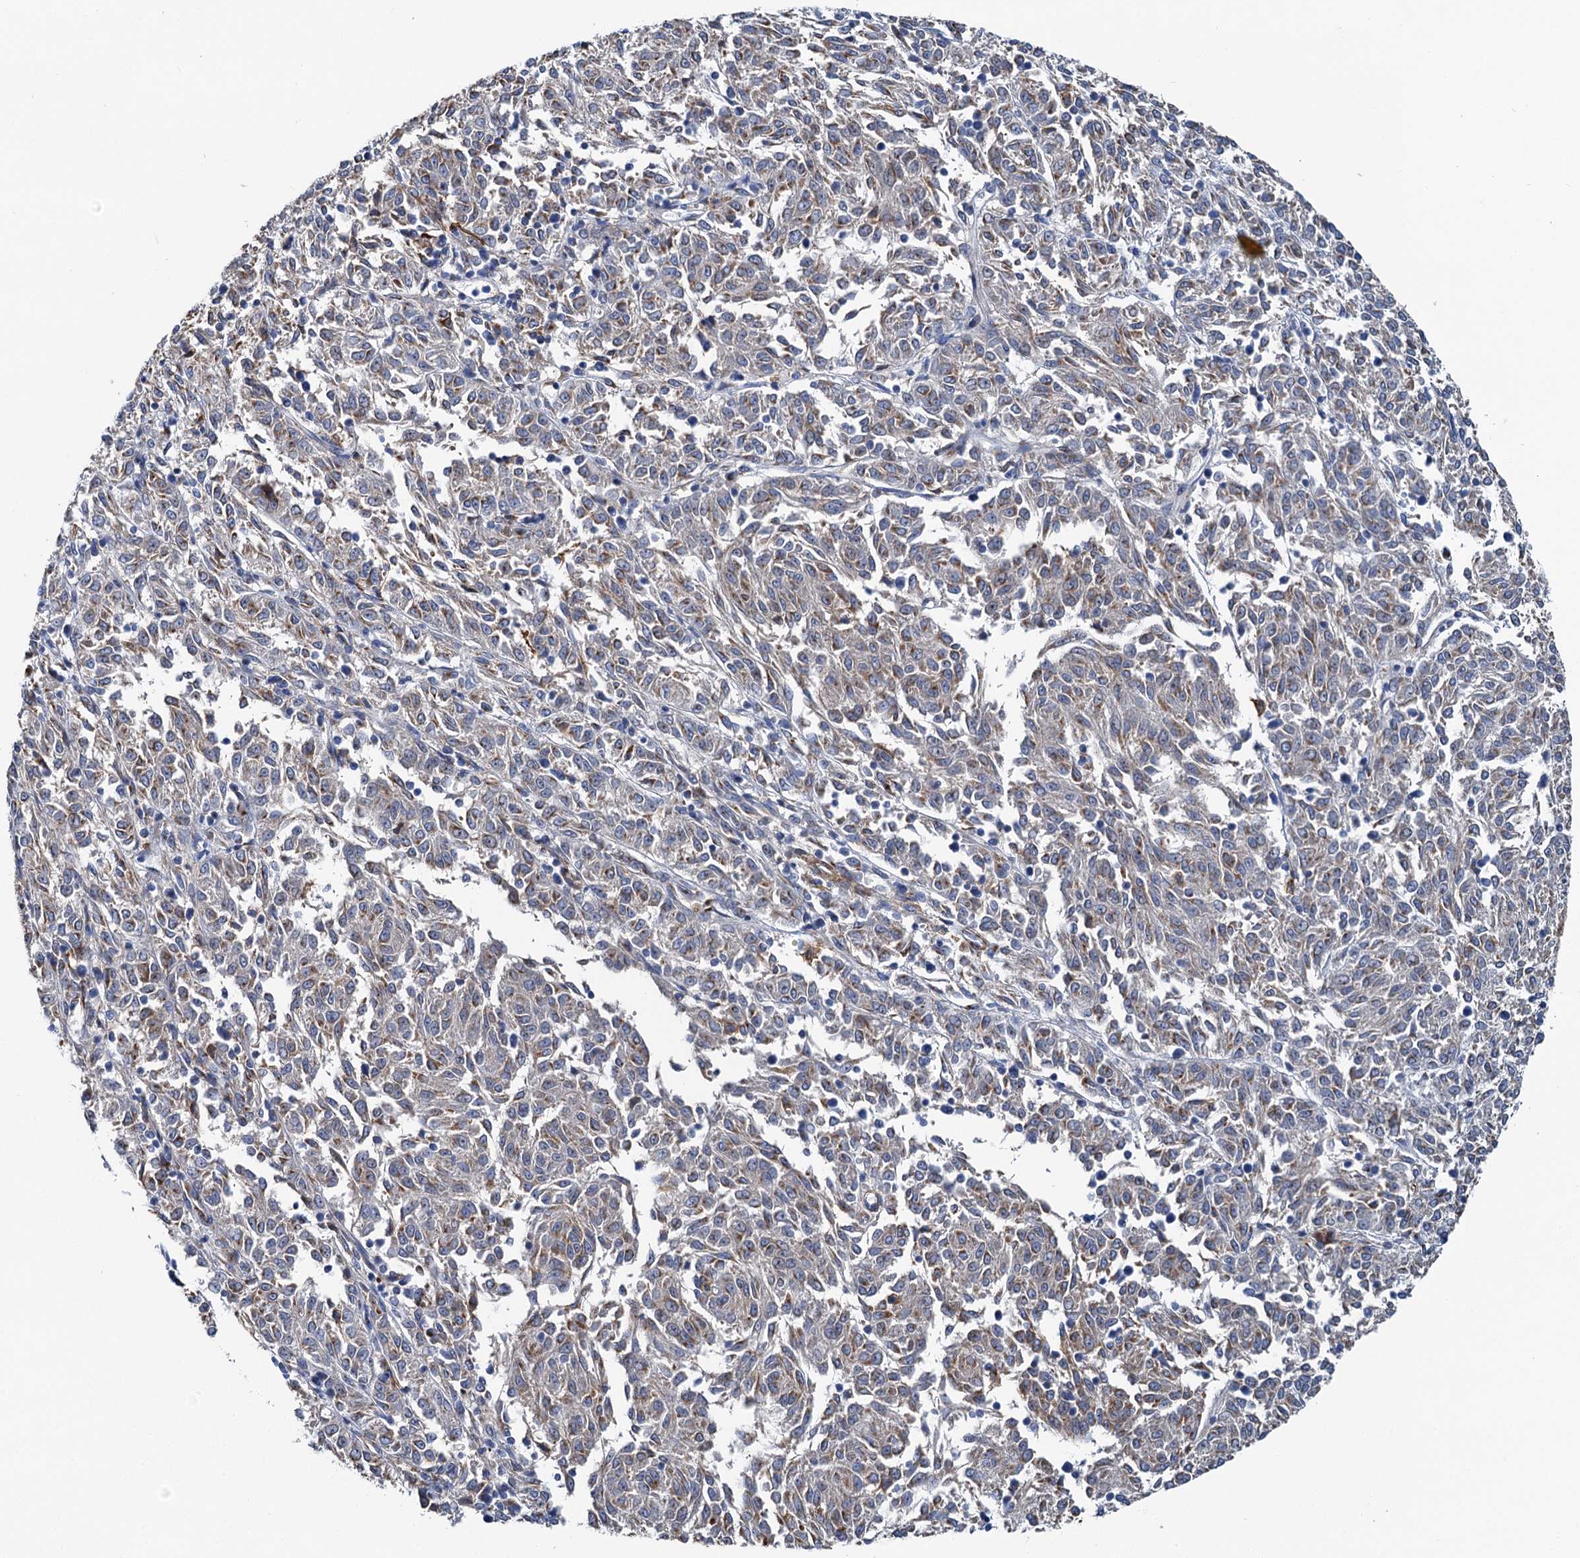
{"staining": {"intensity": "weak", "quantity": "25%-75%", "location": "cytoplasmic/membranous"}, "tissue": "melanoma", "cell_type": "Tumor cells", "image_type": "cancer", "snomed": [{"axis": "morphology", "description": "Malignant melanoma, NOS"}, {"axis": "topography", "description": "Skin"}], "caption": "An immunohistochemistry photomicrograph of tumor tissue is shown. Protein staining in brown shows weak cytoplasmic/membranous positivity in melanoma within tumor cells.", "gene": "BET1L", "patient": {"sex": "female", "age": 72}}